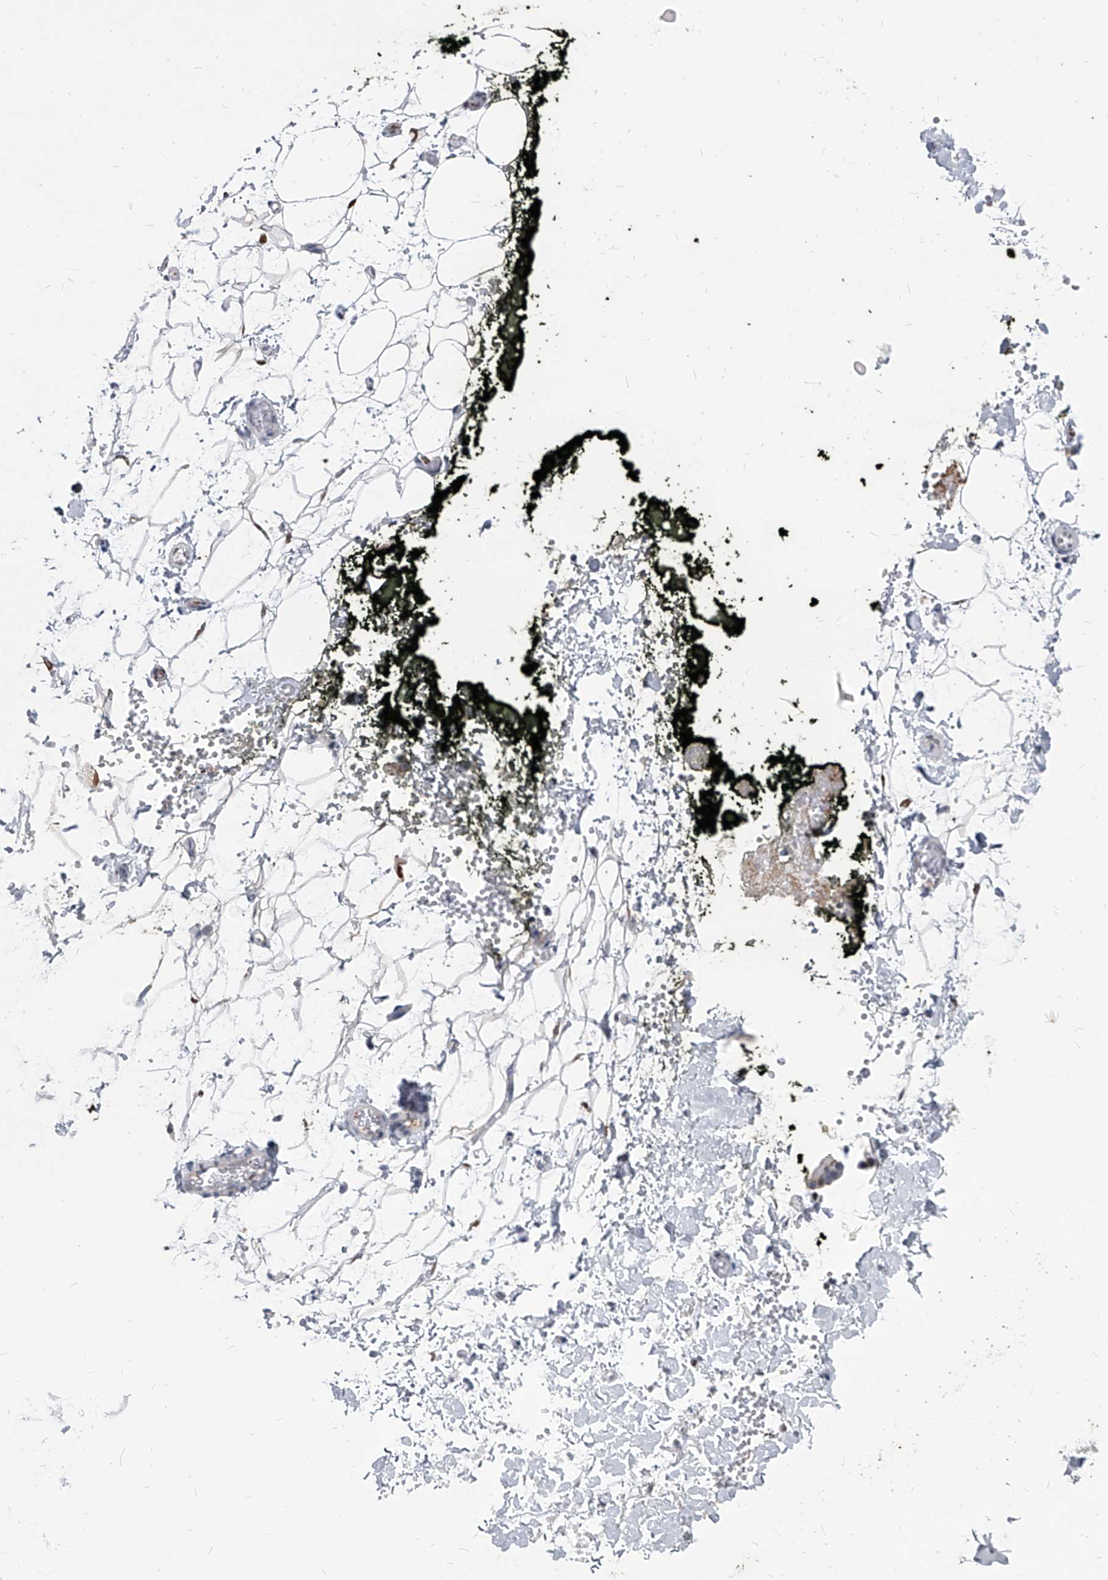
{"staining": {"intensity": "negative", "quantity": "none", "location": "none"}, "tissue": "adipose tissue", "cell_type": "Adipocytes", "image_type": "normal", "snomed": [{"axis": "morphology", "description": "Normal tissue, NOS"}, {"axis": "morphology", "description": "Adenocarcinoma, NOS"}, {"axis": "topography", "description": "Pancreas"}, {"axis": "topography", "description": "Peripheral nerve tissue"}], "caption": "Immunohistochemistry (IHC) of benign adipose tissue demonstrates no positivity in adipocytes. (Immunohistochemistry, brightfield microscopy, high magnification).", "gene": "EVA1C", "patient": {"sex": "male", "age": 59}}